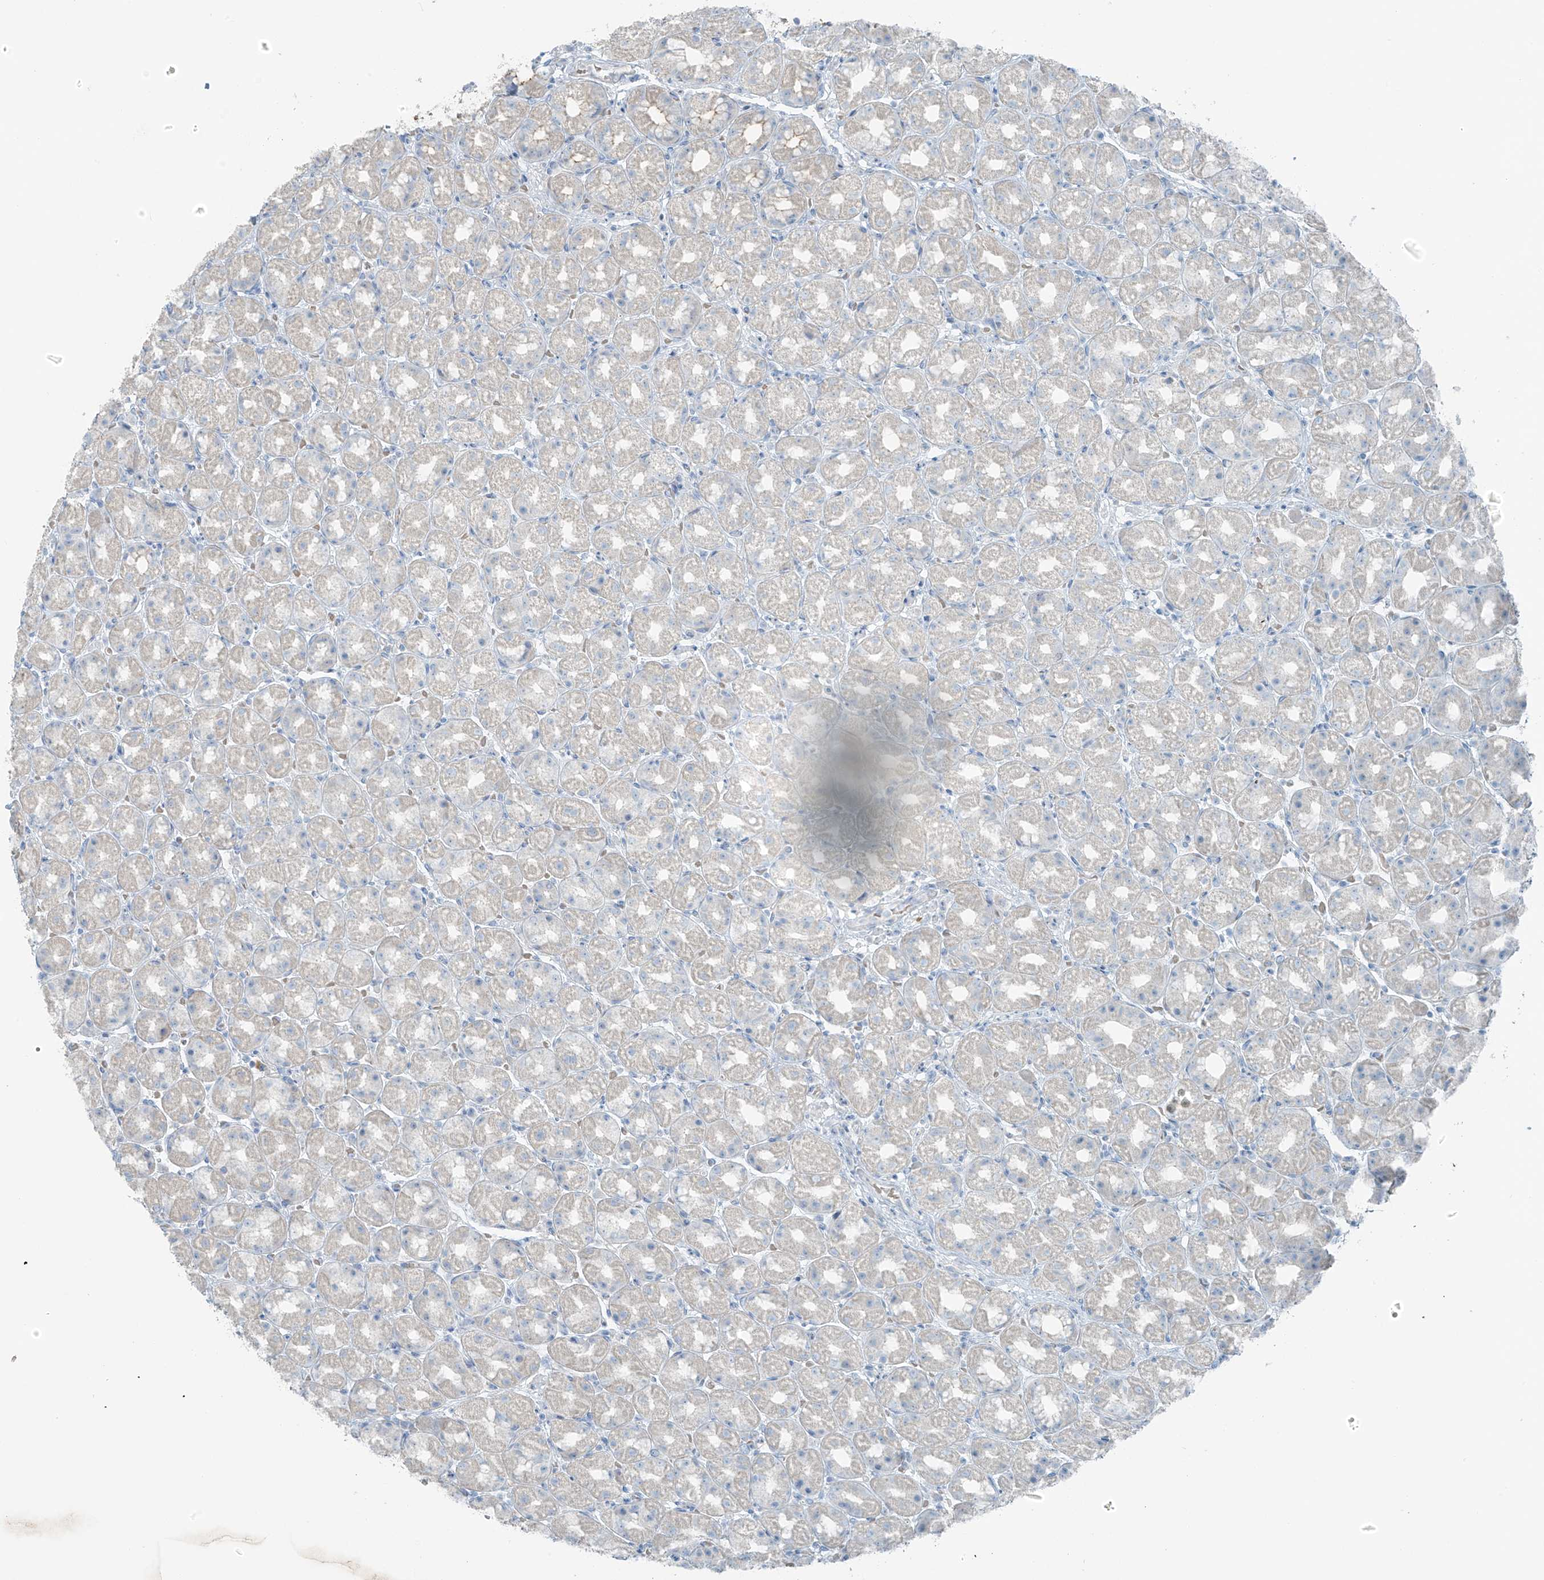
{"staining": {"intensity": "moderate", "quantity": "<25%", "location": "cytoplasmic/membranous"}, "tissue": "stomach", "cell_type": "Glandular cells", "image_type": "normal", "snomed": [{"axis": "morphology", "description": "Normal tissue, NOS"}, {"axis": "topography", "description": "Stomach, upper"}], "caption": "Immunohistochemistry micrograph of unremarkable stomach stained for a protein (brown), which exhibits low levels of moderate cytoplasmic/membranous positivity in about <25% of glandular cells.", "gene": "FAM131C", "patient": {"sex": "male", "age": 68}}